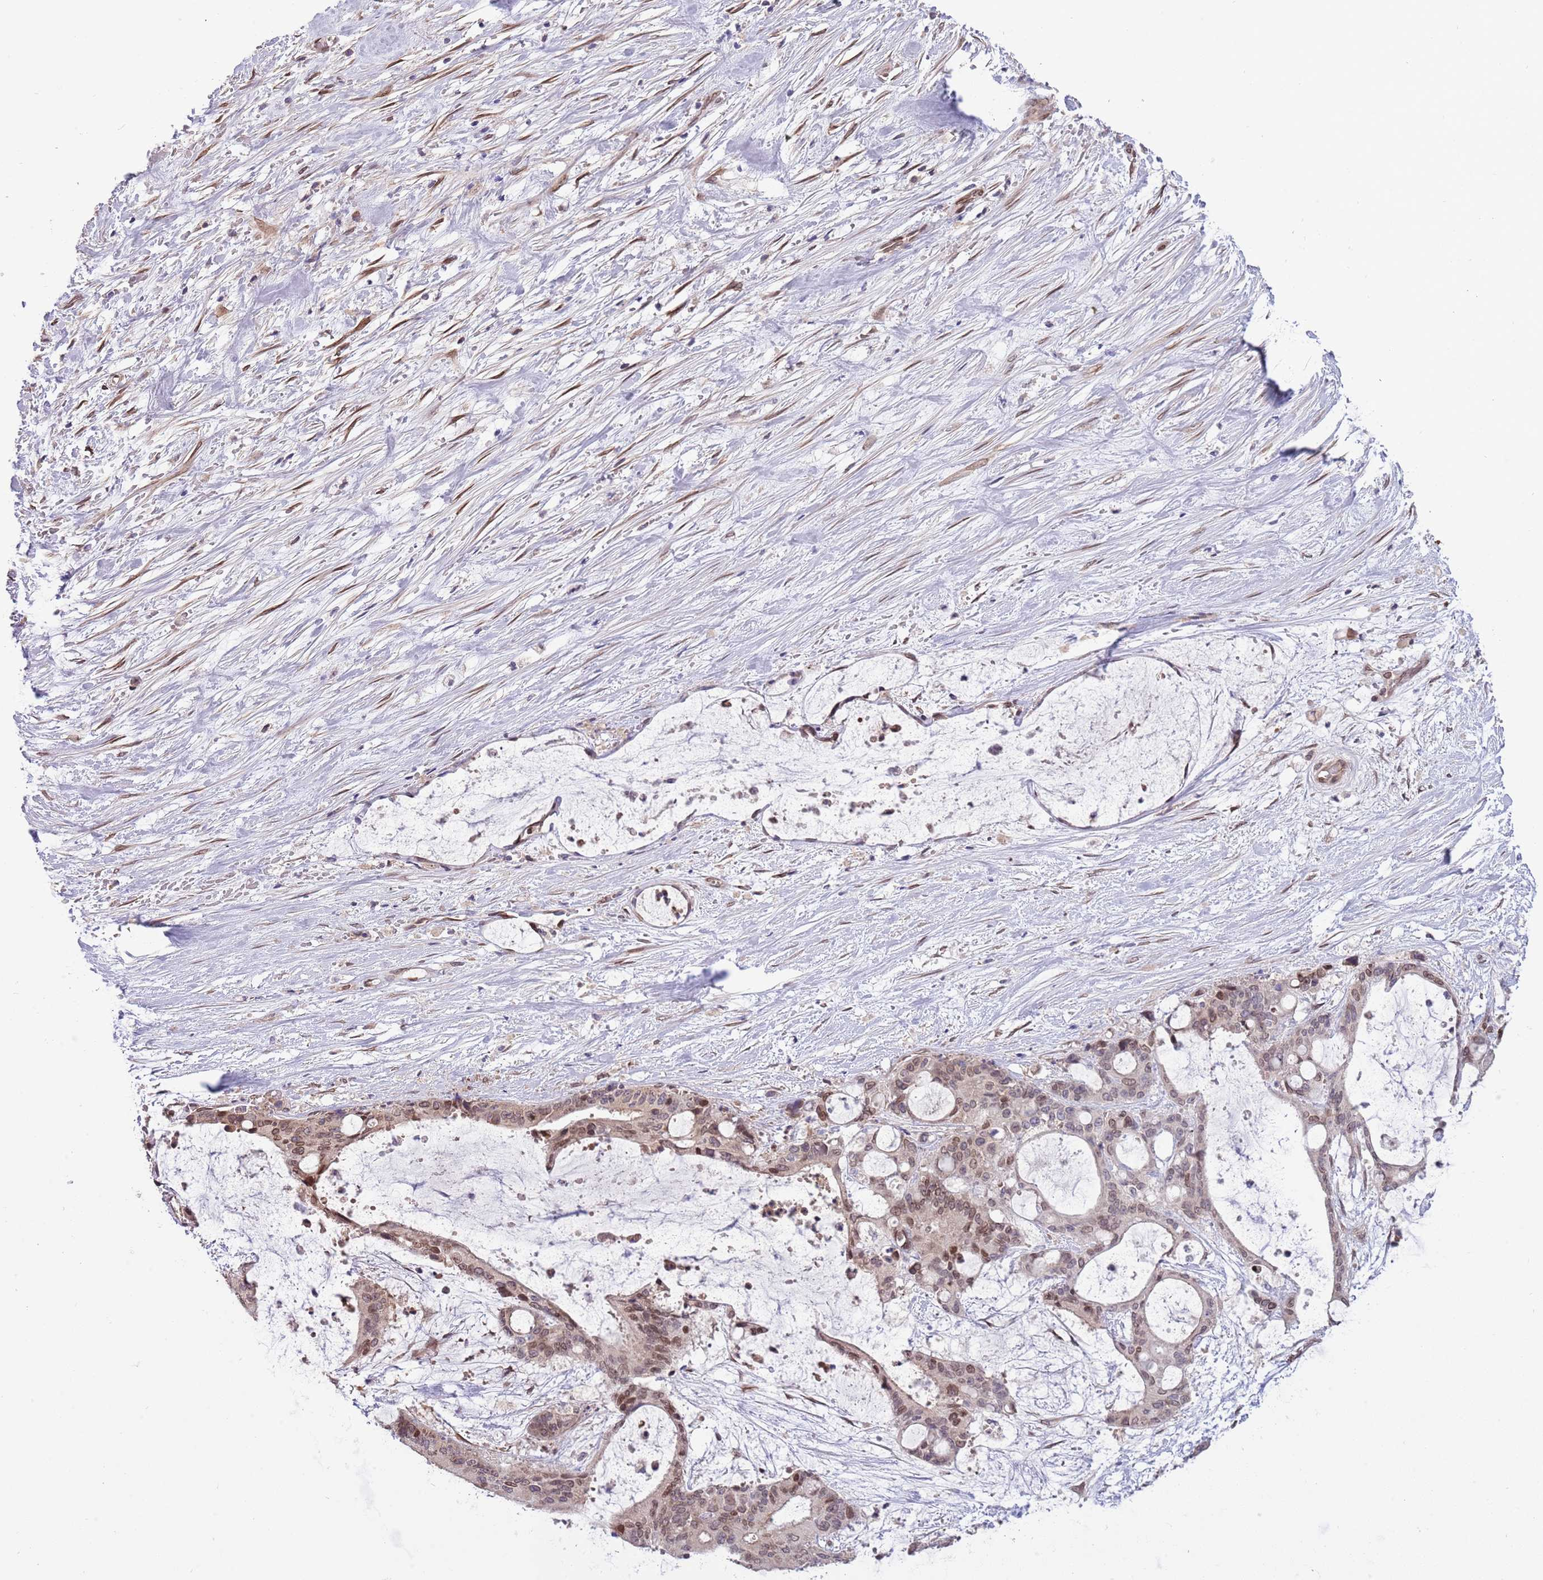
{"staining": {"intensity": "weak", "quantity": "25%-75%", "location": "nuclear"}, "tissue": "liver cancer", "cell_type": "Tumor cells", "image_type": "cancer", "snomed": [{"axis": "morphology", "description": "Normal tissue, NOS"}, {"axis": "morphology", "description": "Cholangiocarcinoma"}, {"axis": "topography", "description": "Liver"}, {"axis": "topography", "description": "Peripheral nerve tissue"}], "caption": "Immunohistochemistry (IHC) image of liver cancer (cholangiocarcinoma) stained for a protein (brown), which reveals low levels of weak nuclear expression in approximately 25%-75% of tumor cells.", "gene": "ZNF665", "patient": {"sex": "female", "age": 73}}